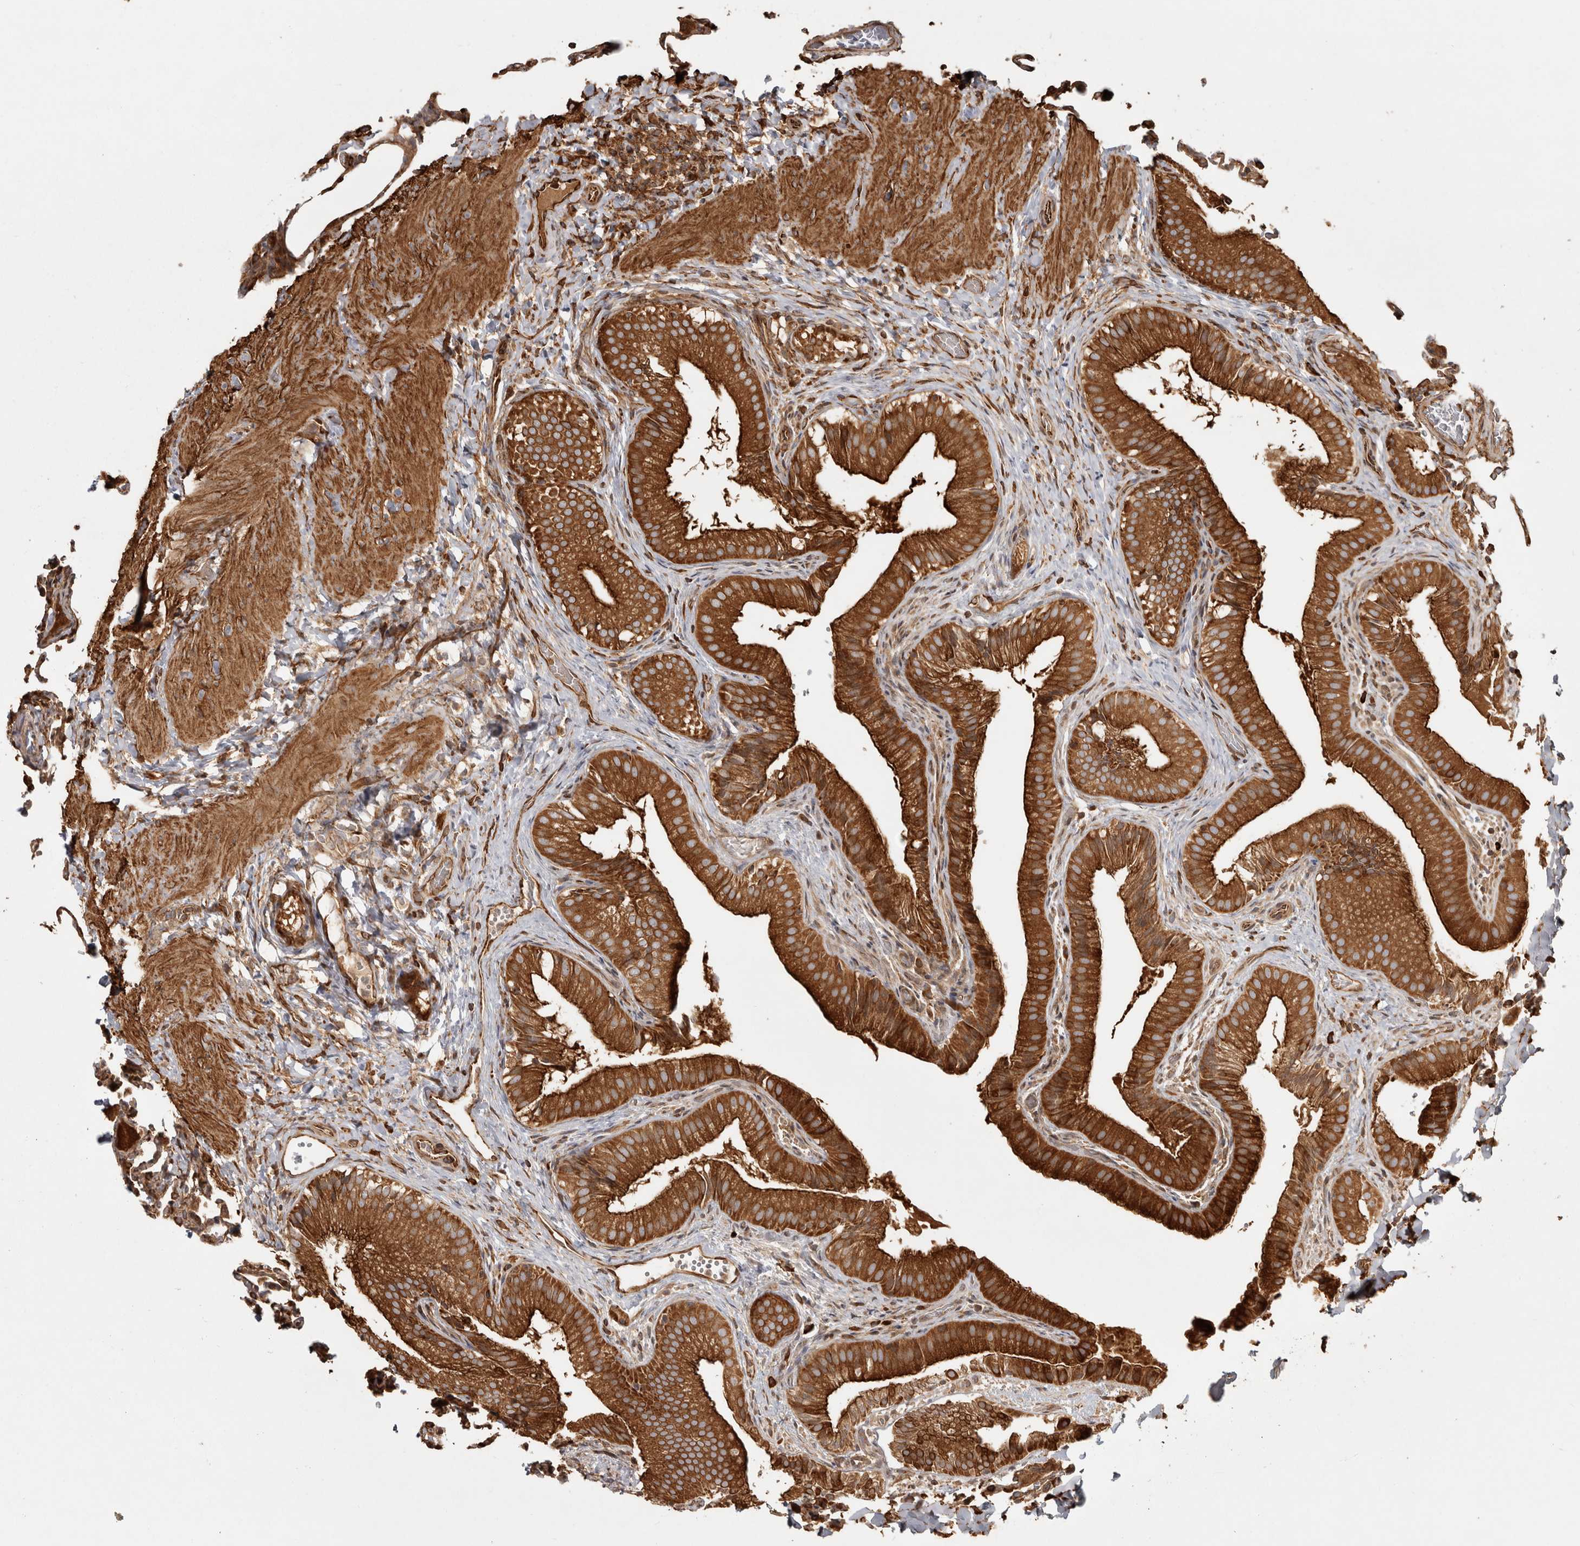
{"staining": {"intensity": "strong", "quantity": ">75%", "location": "cytoplasmic/membranous"}, "tissue": "gallbladder", "cell_type": "Glandular cells", "image_type": "normal", "snomed": [{"axis": "morphology", "description": "Normal tissue, NOS"}, {"axis": "topography", "description": "Gallbladder"}], "caption": "Gallbladder stained with DAB (3,3'-diaminobenzidine) immunohistochemistry shows high levels of strong cytoplasmic/membranous expression in about >75% of glandular cells. The protein of interest is stained brown, and the nuclei are stained in blue (DAB (3,3'-diaminobenzidine) IHC with brightfield microscopy, high magnification).", "gene": "CAMSAP2", "patient": {"sex": "female", "age": 30}}